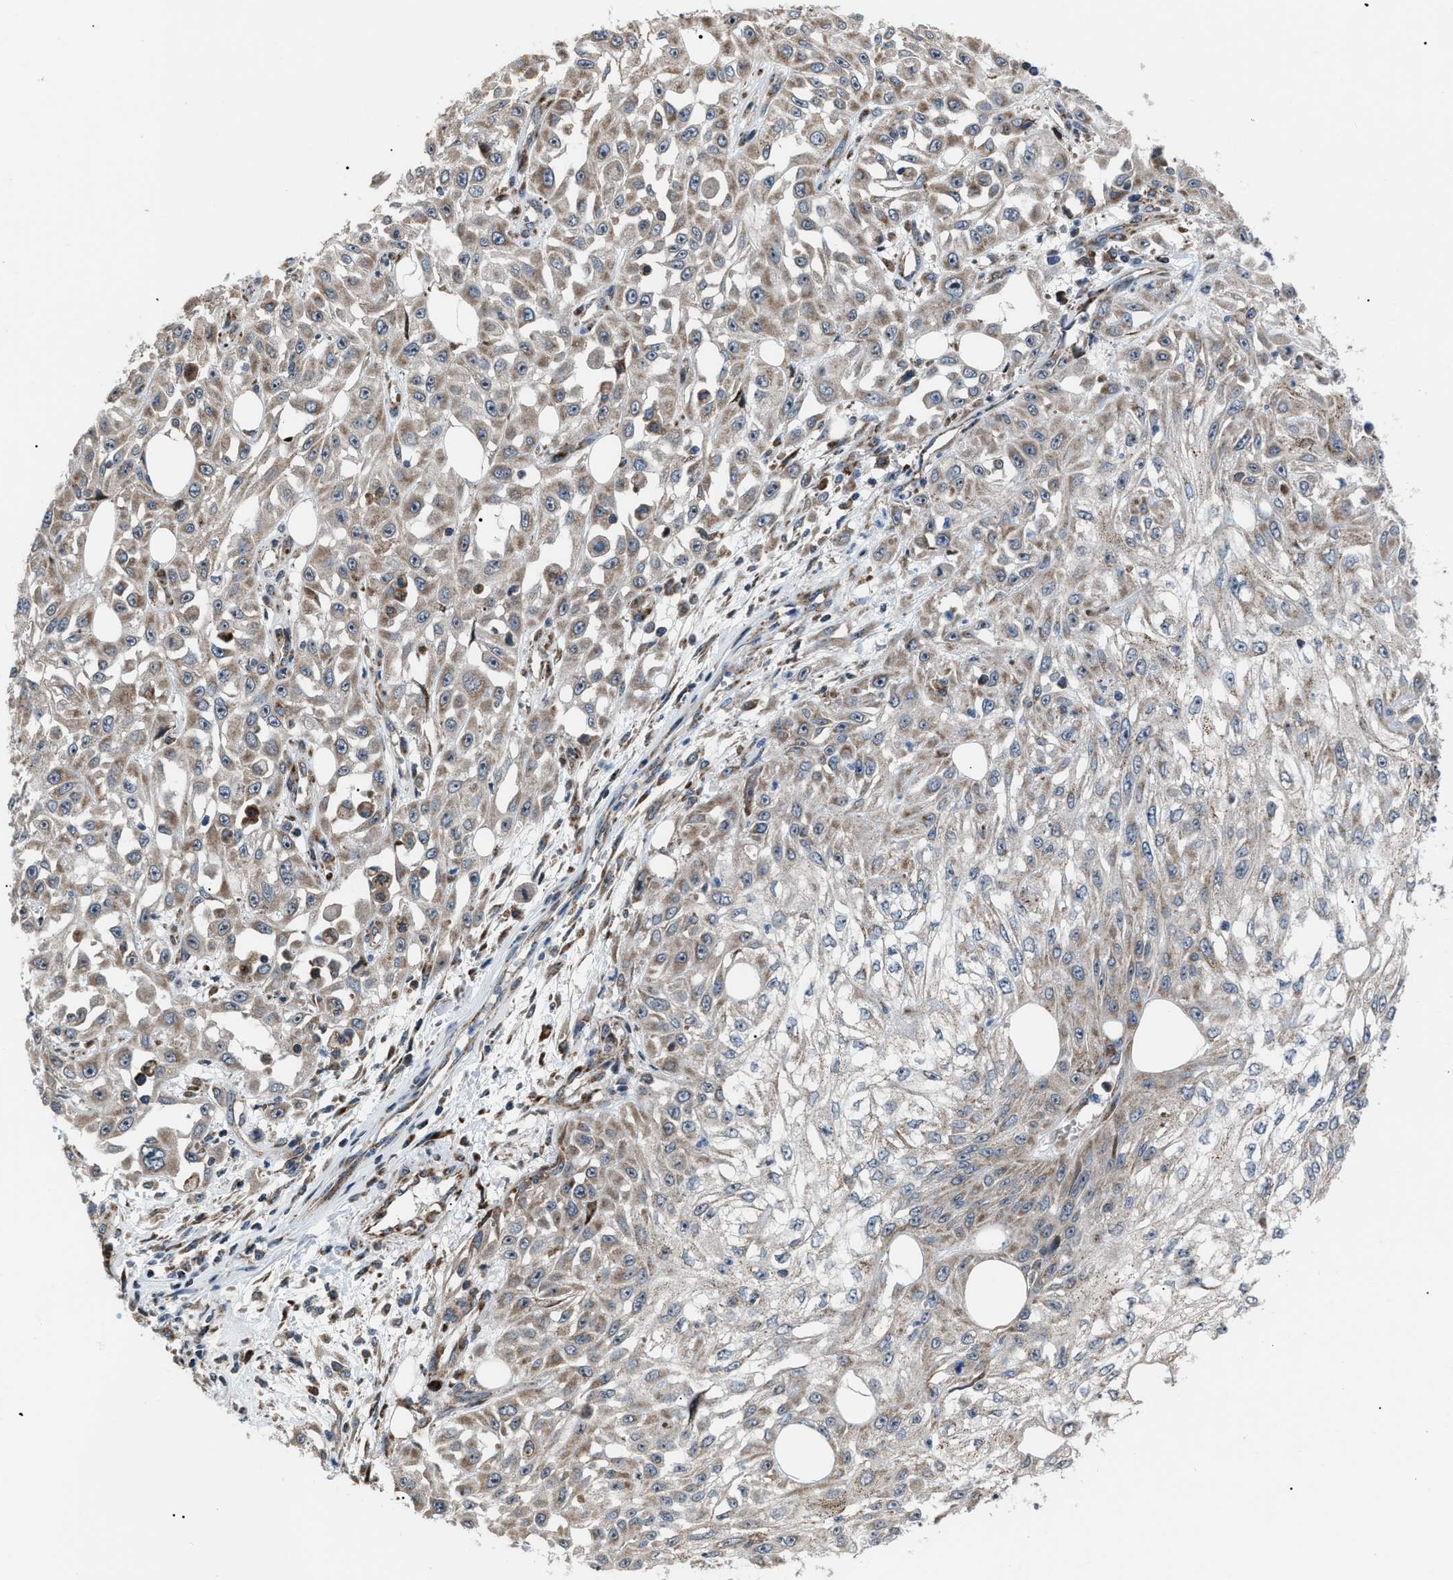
{"staining": {"intensity": "moderate", "quantity": ">75%", "location": "cytoplasmic/membranous"}, "tissue": "skin cancer", "cell_type": "Tumor cells", "image_type": "cancer", "snomed": [{"axis": "morphology", "description": "Squamous cell carcinoma, NOS"}, {"axis": "morphology", "description": "Squamous cell carcinoma, metastatic, NOS"}, {"axis": "topography", "description": "Skin"}, {"axis": "topography", "description": "Lymph node"}], "caption": "This is a photomicrograph of immunohistochemistry (IHC) staining of skin metastatic squamous cell carcinoma, which shows moderate positivity in the cytoplasmic/membranous of tumor cells.", "gene": "AGO2", "patient": {"sex": "male", "age": 75}}